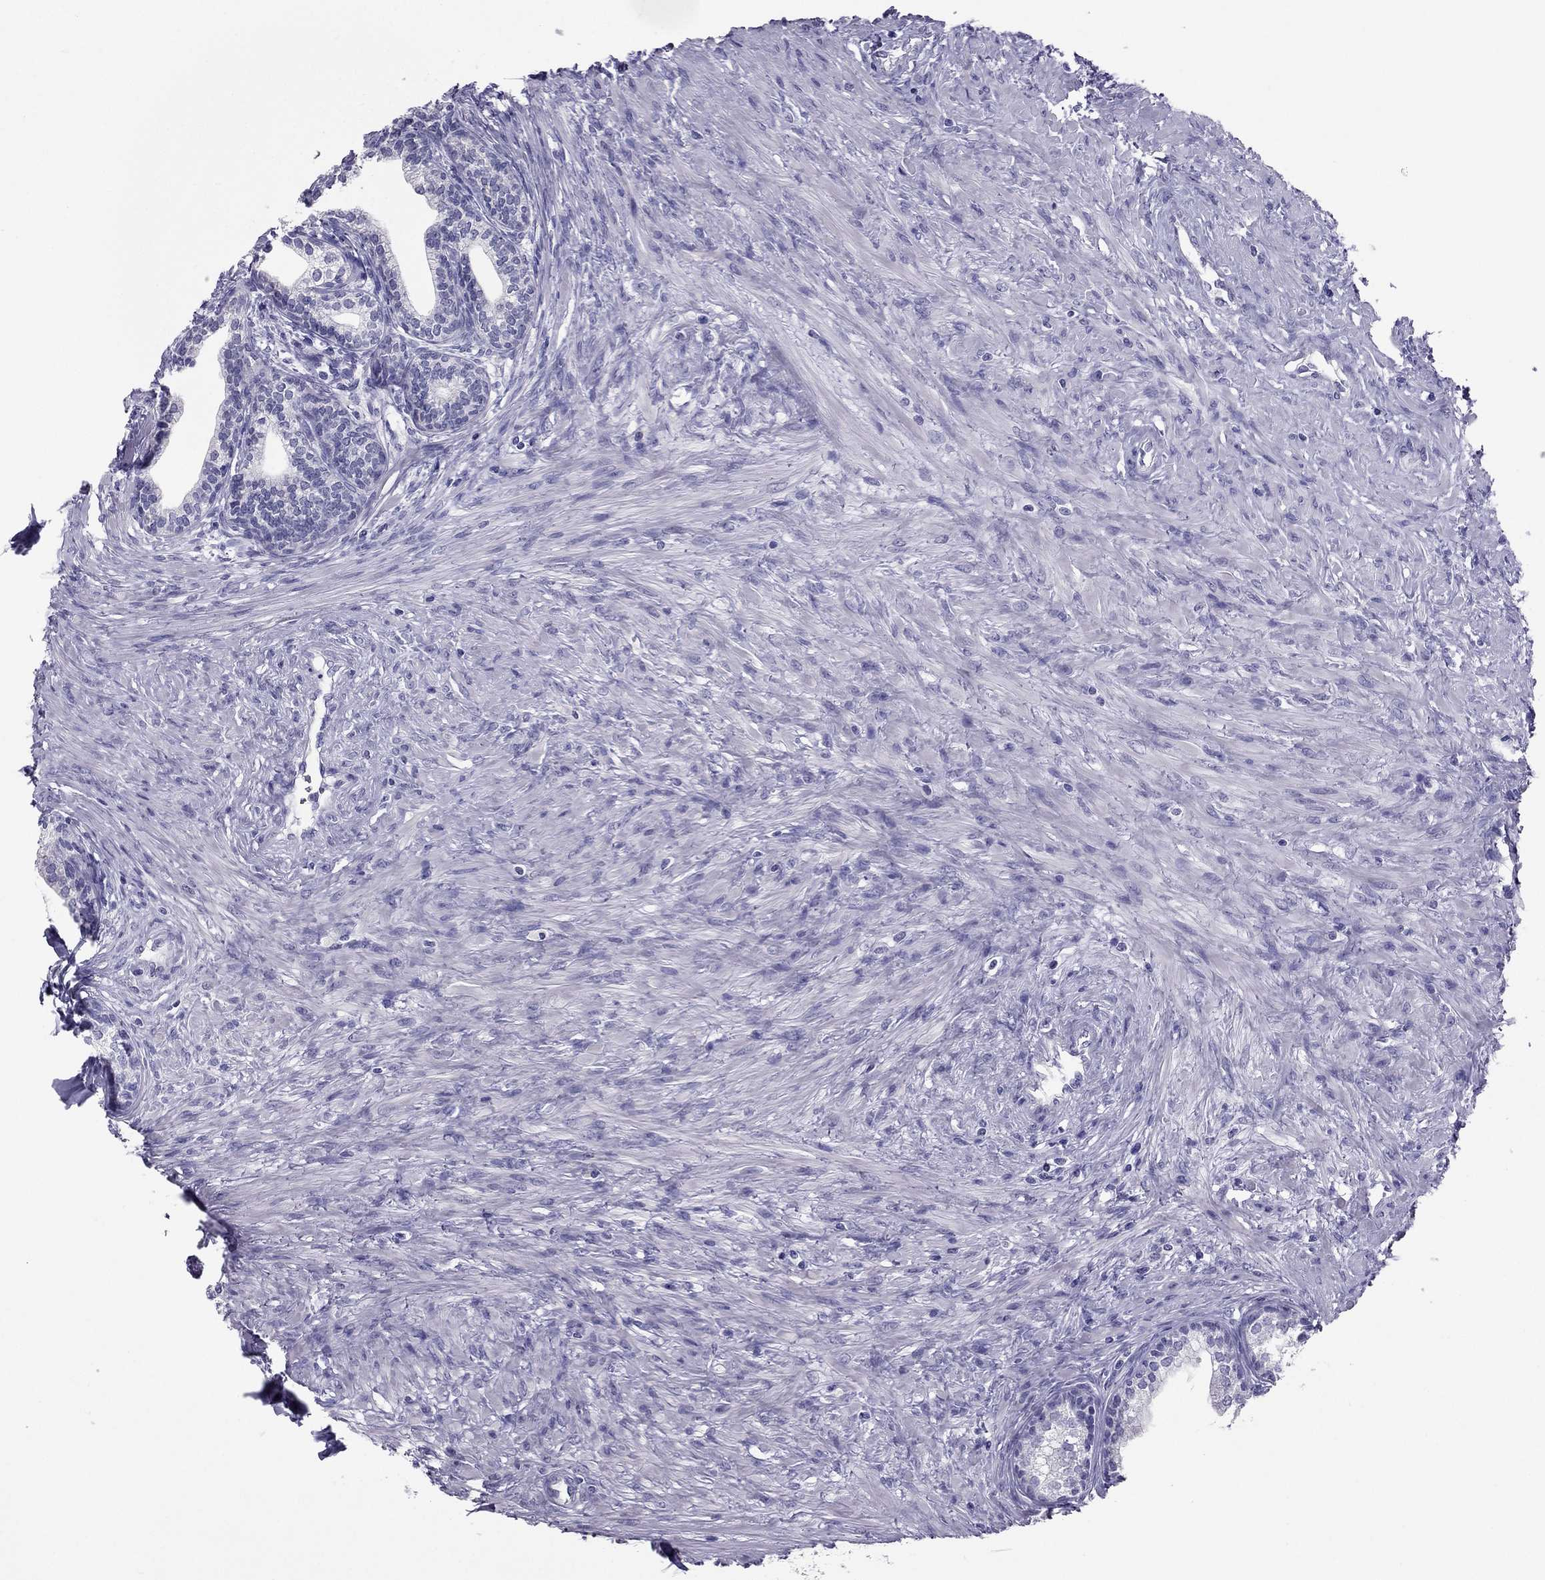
{"staining": {"intensity": "negative", "quantity": "none", "location": "none"}, "tissue": "prostate", "cell_type": "Glandular cells", "image_type": "normal", "snomed": [{"axis": "morphology", "description": "Normal tissue, NOS"}, {"axis": "topography", "description": "Prostate"}], "caption": "Protein analysis of unremarkable prostate exhibits no significant staining in glandular cells. (DAB immunohistochemistry (IHC) with hematoxylin counter stain).", "gene": "PDE6A", "patient": {"sex": "male", "age": 65}}